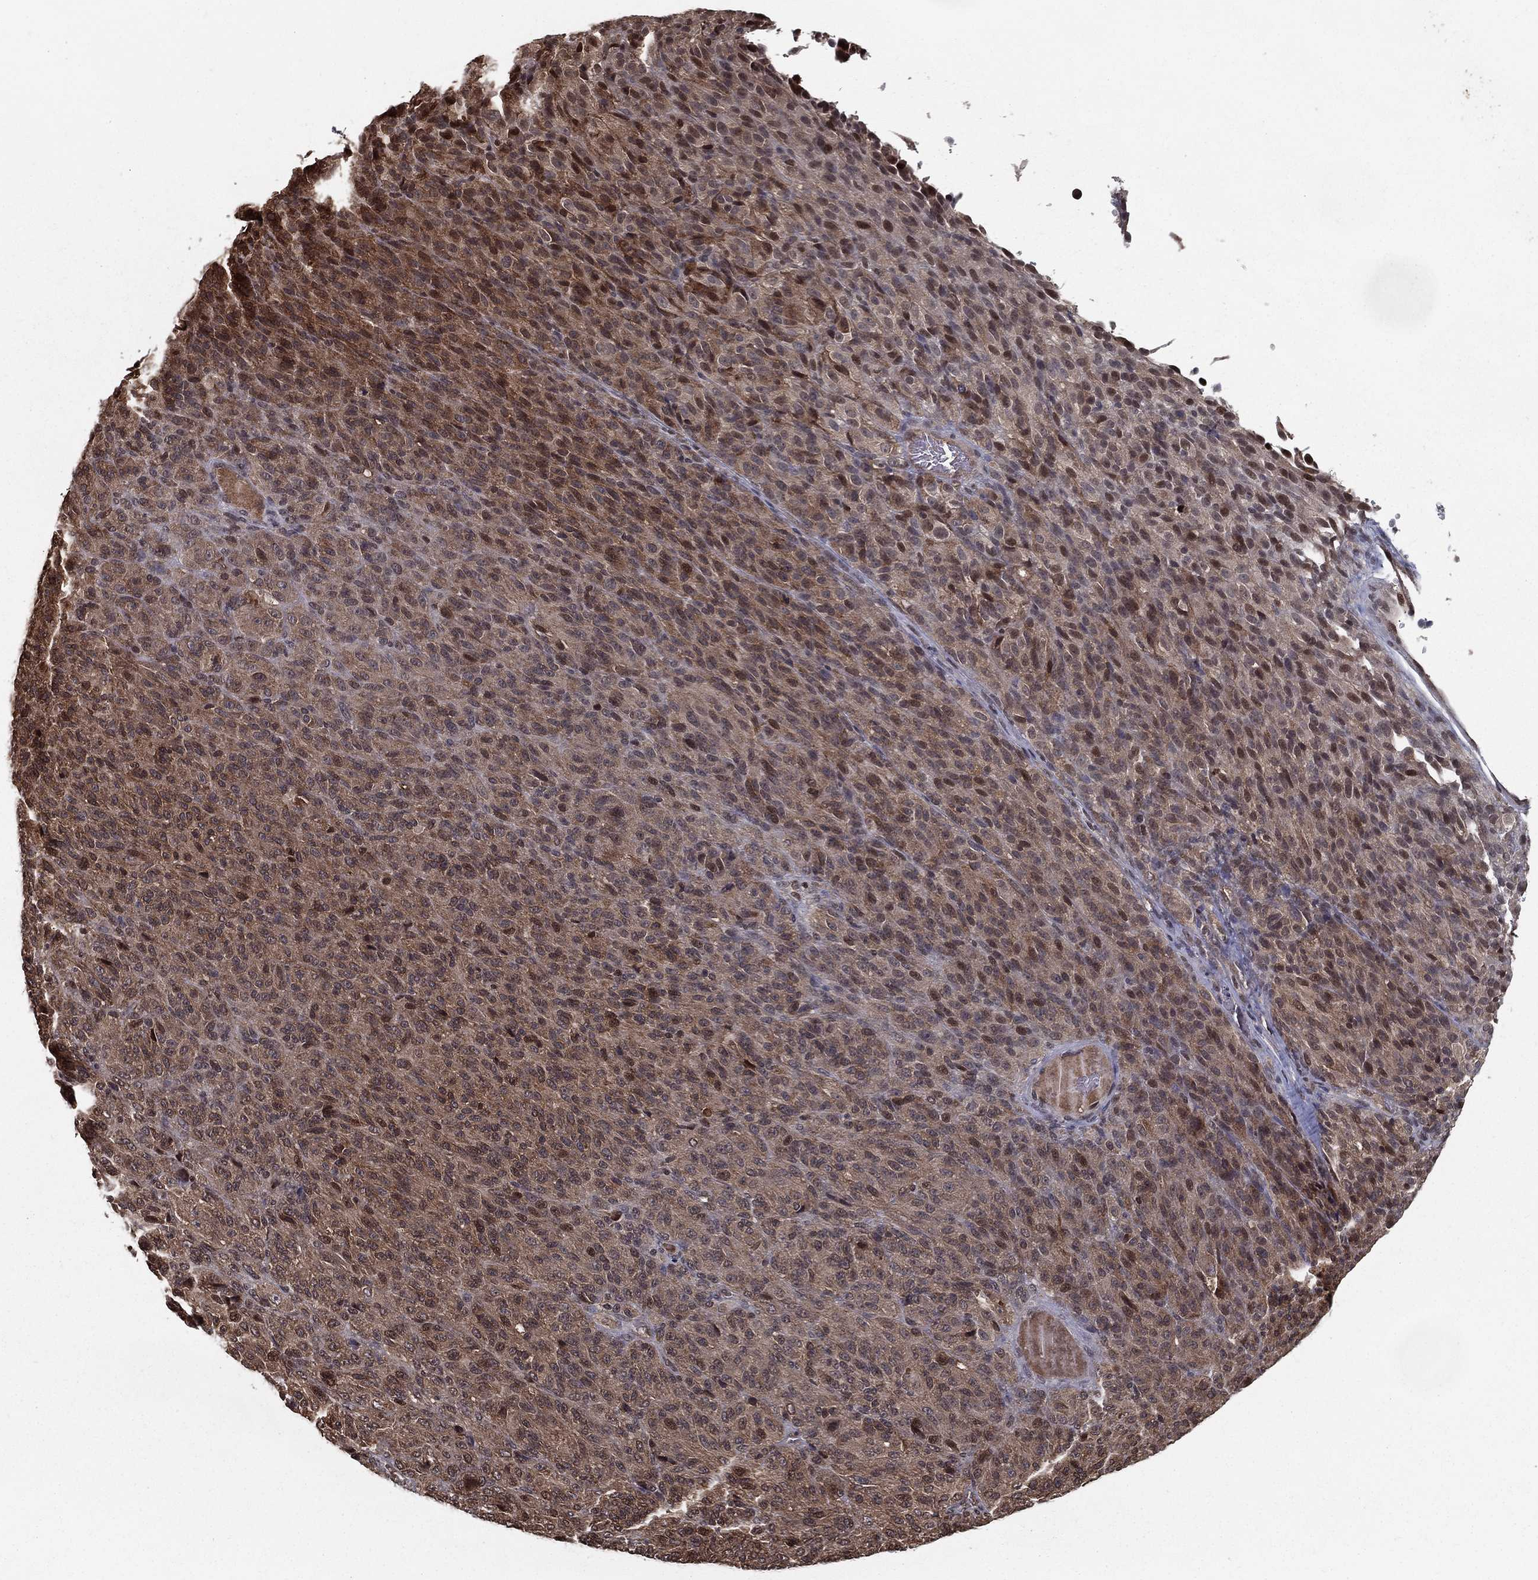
{"staining": {"intensity": "moderate", "quantity": "25%-75%", "location": "cytoplasmic/membranous,nuclear"}, "tissue": "melanoma", "cell_type": "Tumor cells", "image_type": "cancer", "snomed": [{"axis": "morphology", "description": "Malignant melanoma, Metastatic site"}, {"axis": "topography", "description": "Brain"}], "caption": "Immunohistochemistry micrograph of neoplastic tissue: malignant melanoma (metastatic site) stained using immunohistochemistry displays medium levels of moderate protein expression localized specifically in the cytoplasmic/membranous and nuclear of tumor cells, appearing as a cytoplasmic/membranous and nuclear brown color.", "gene": "SLC6A6", "patient": {"sex": "female", "age": 56}}